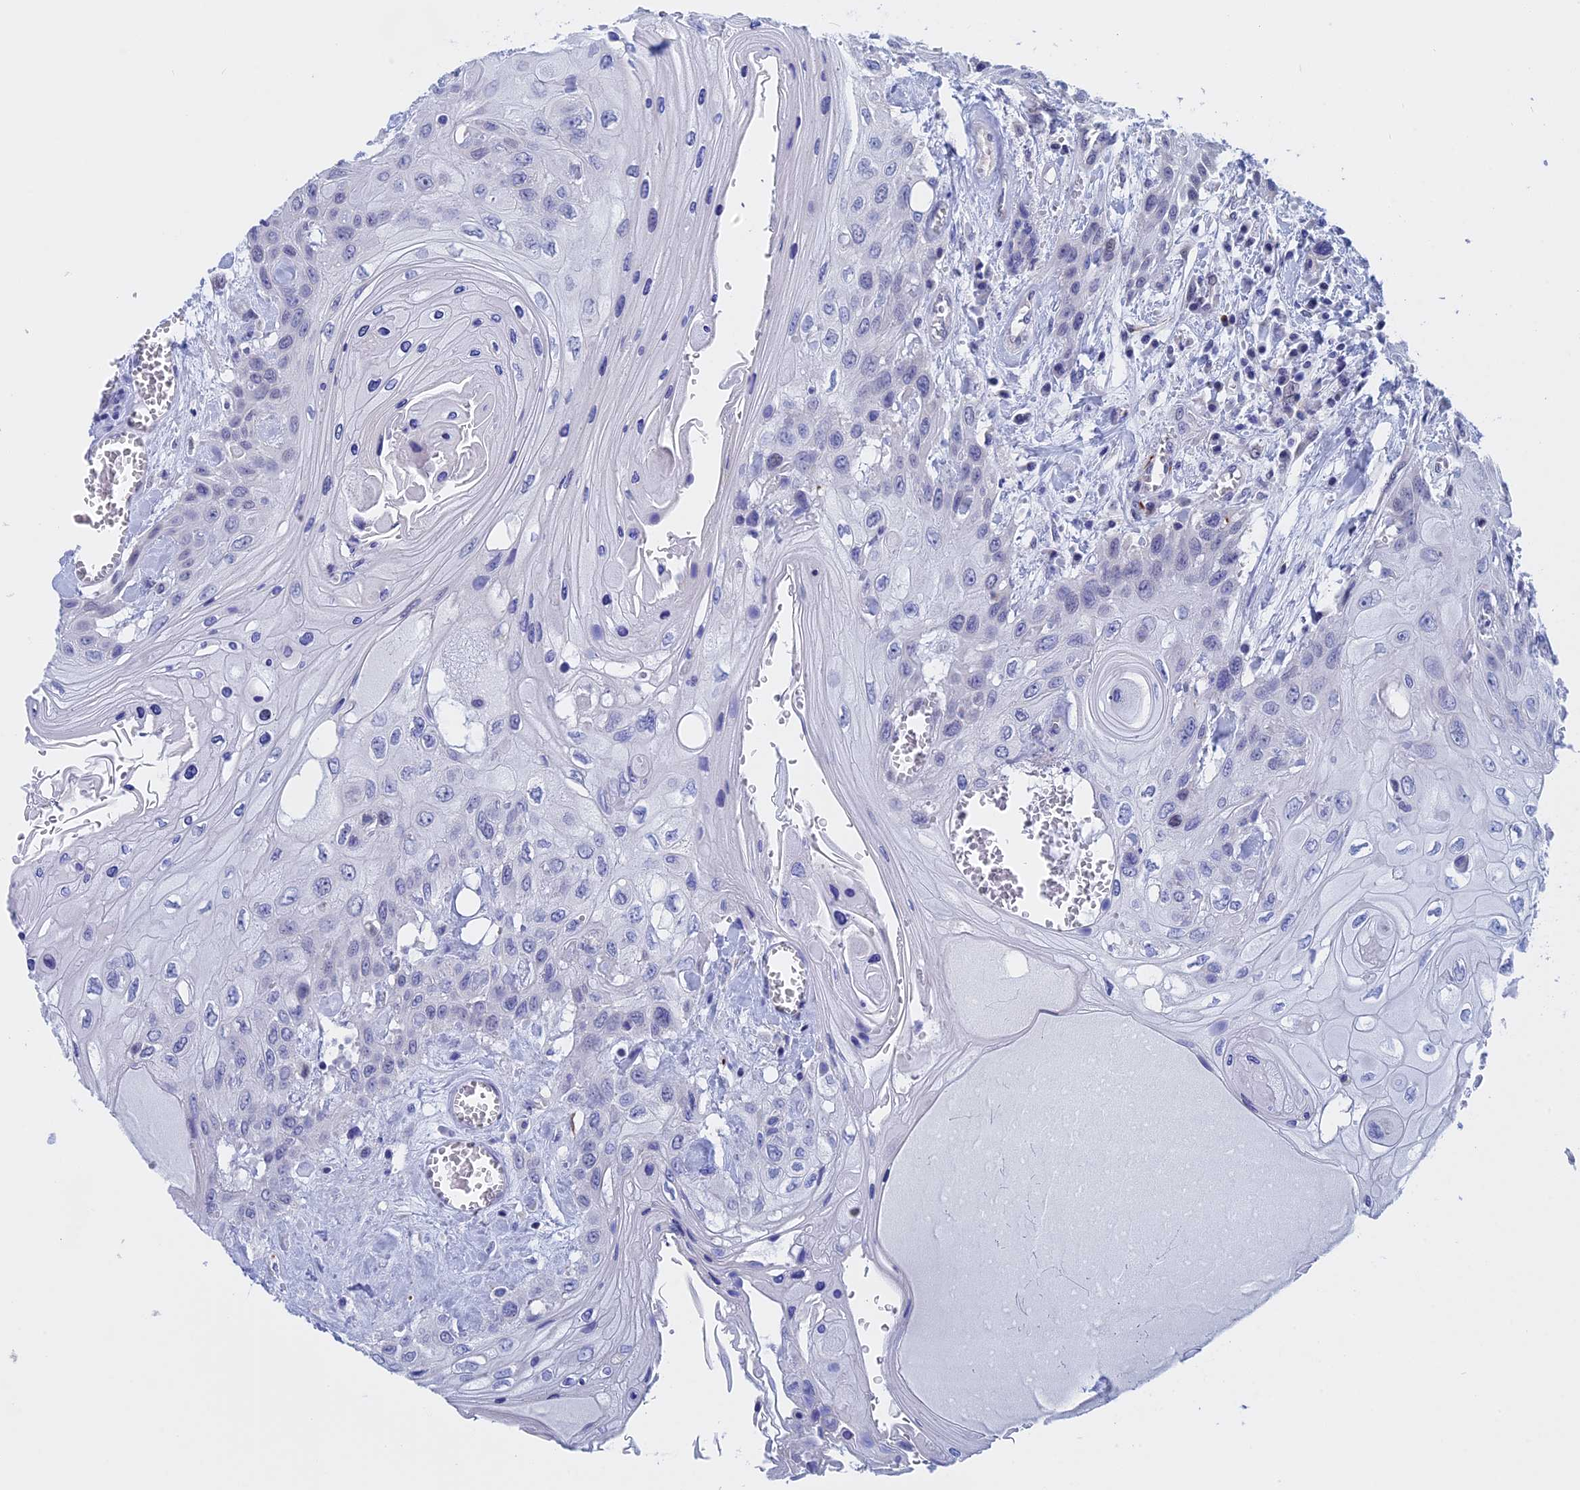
{"staining": {"intensity": "negative", "quantity": "none", "location": "none"}, "tissue": "head and neck cancer", "cell_type": "Tumor cells", "image_type": "cancer", "snomed": [{"axis": "morphology", "description": "Squamous cell carcinoma, NOS"}, {"axis": "topography", "description": "Head-Neck"}], "caption": "DAB (3,3'-diaminobenzidine) immunohistochemical staining of human squamous cell carcinoma (head and neck) reveals no significant expression in tumor cells. Brightfield microscopy of IHC stained with DAB (brown) and hematoxylin (blue), captured at high magnification.", "gene": "WDR83", "patient": {"sex": "female", "age": 43}}